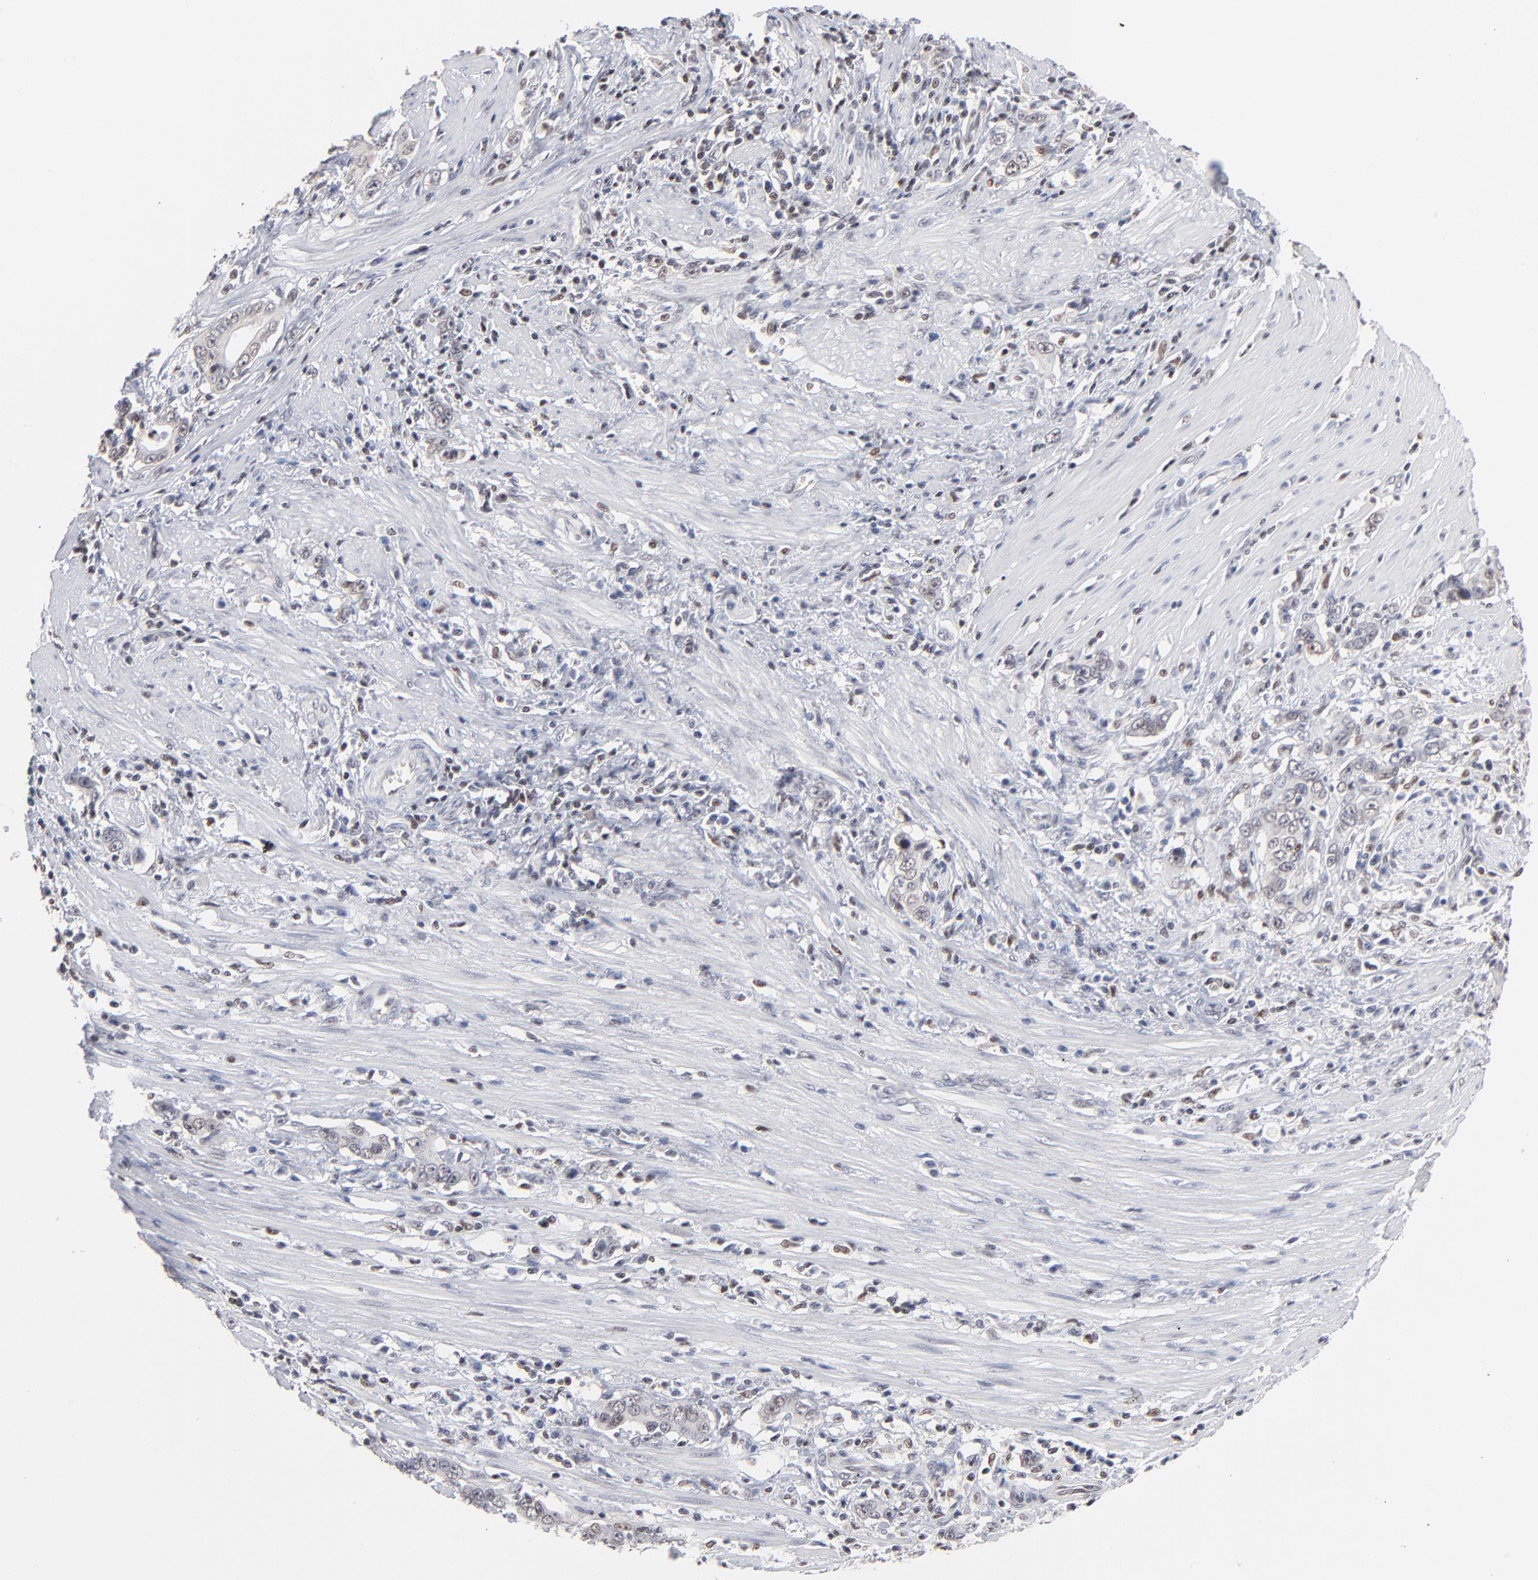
{"staining": {"intensity": "weak", "quantity": "25%-75%", "location": "nuclear"}, "tissue": "stomach cancer", "cell_type": "Tumor cells", "image_type": "cancer", "snomed": [{"axis": "morphology", "description": "Adenocarcinoma, NOS"}, {"axis": "topography", "description": "Stomach, lower"}], "caption": "The histopathology image reveals immunohistochemical staining of stomach adenocarcinoma. There is weak nuclear positivity is identified in about 25%-75% of tumor cells.", "gene": "MAX", "patient": {"sex": "female", "age": 72}}